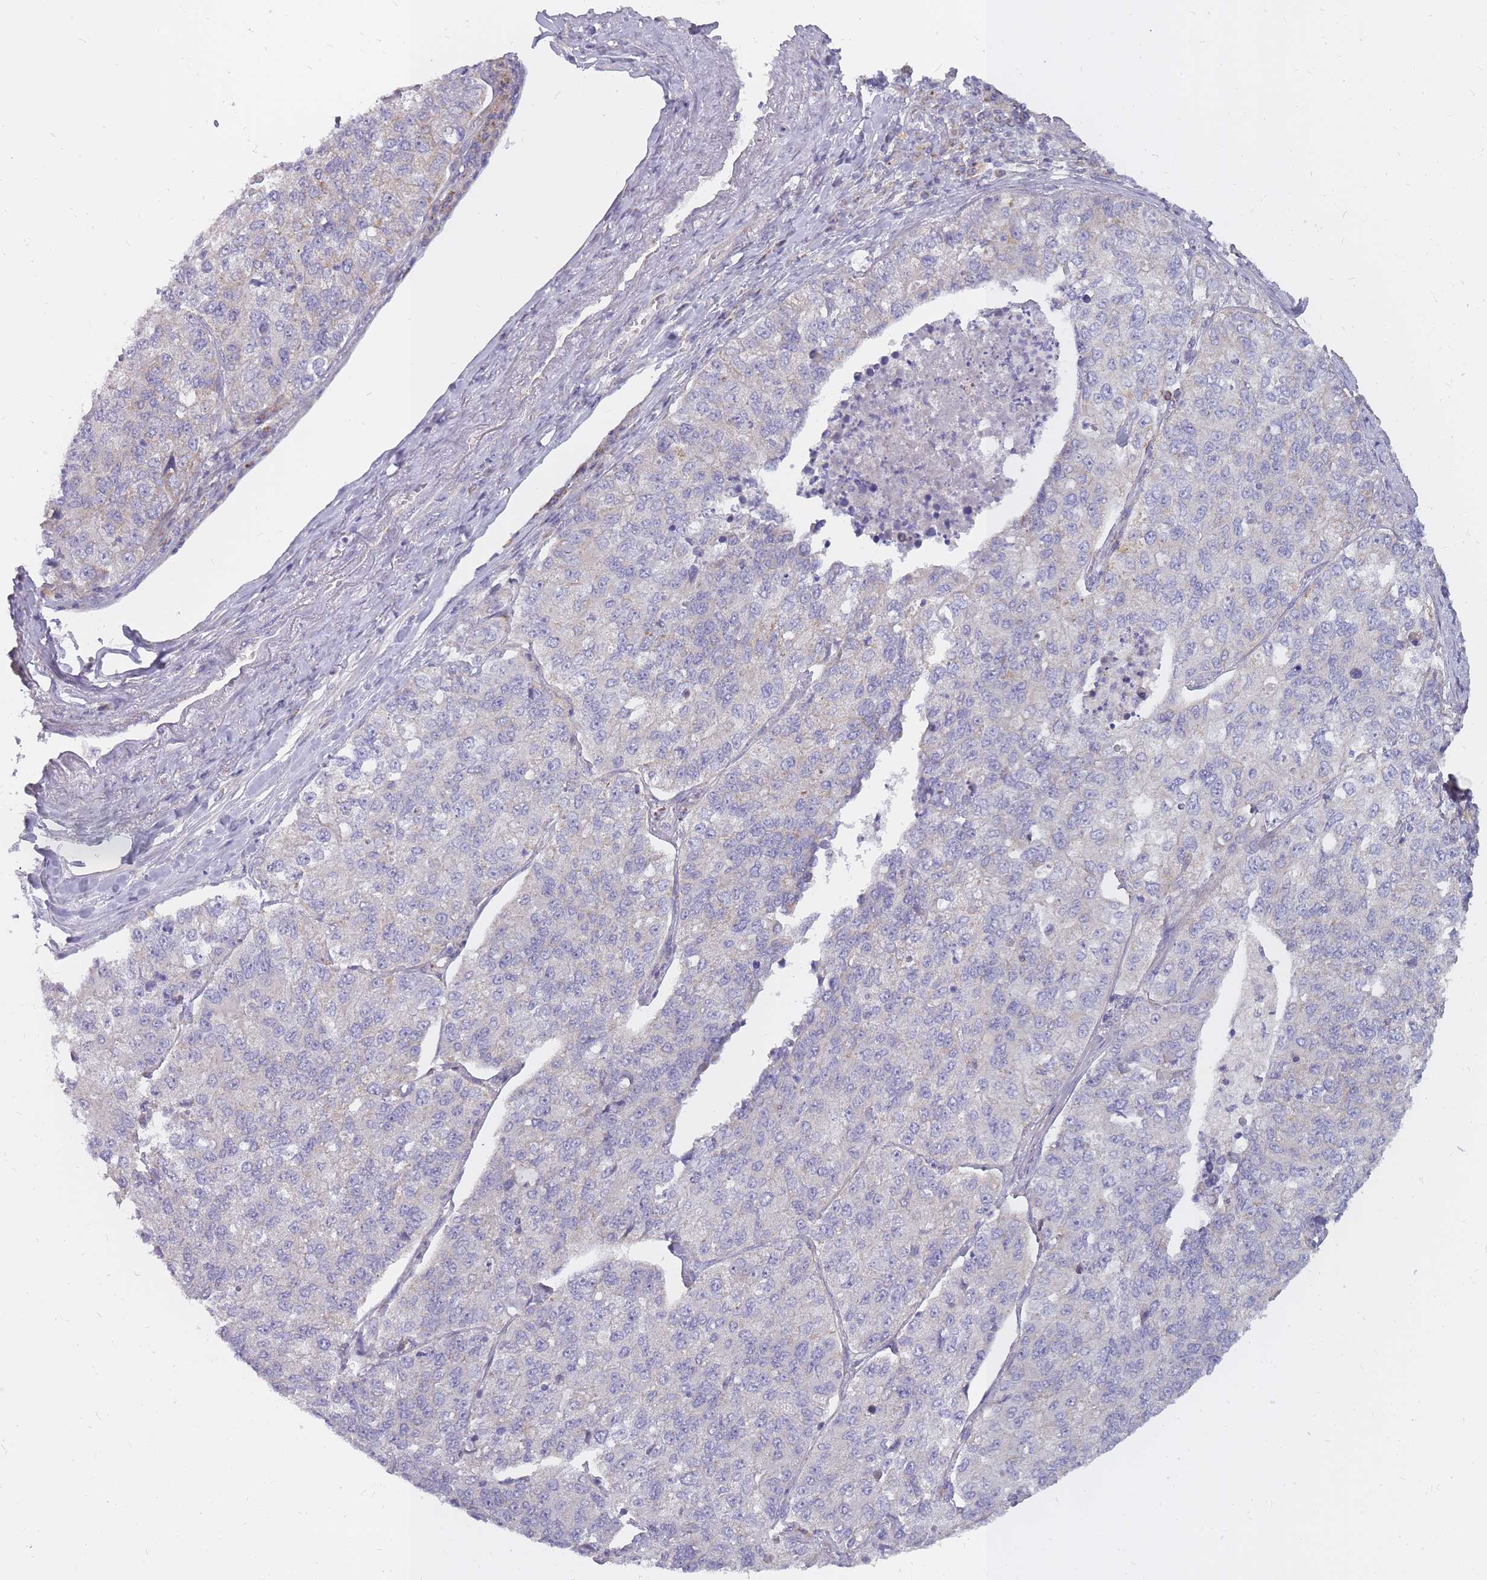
{"staining": {"intensity": "negative", "quantity": "none", "location": "none"}, "tissue": "lung cancer", "cell_type": "Tumor cells", "image_type": "cancer", "snomed": [{"axis": "morphology", "description": "Adenocarcinoma, NOS"}, {"axis": "topography", "description": "Lung"}], "caption": "Lung cancer (adenocarcinoma) stained for a protein using immunohistochemistry (IHC) exhibits no staining tumor cells.", "gene": "ALKBH4", "patient": {"sex": "male", "age": 49}}